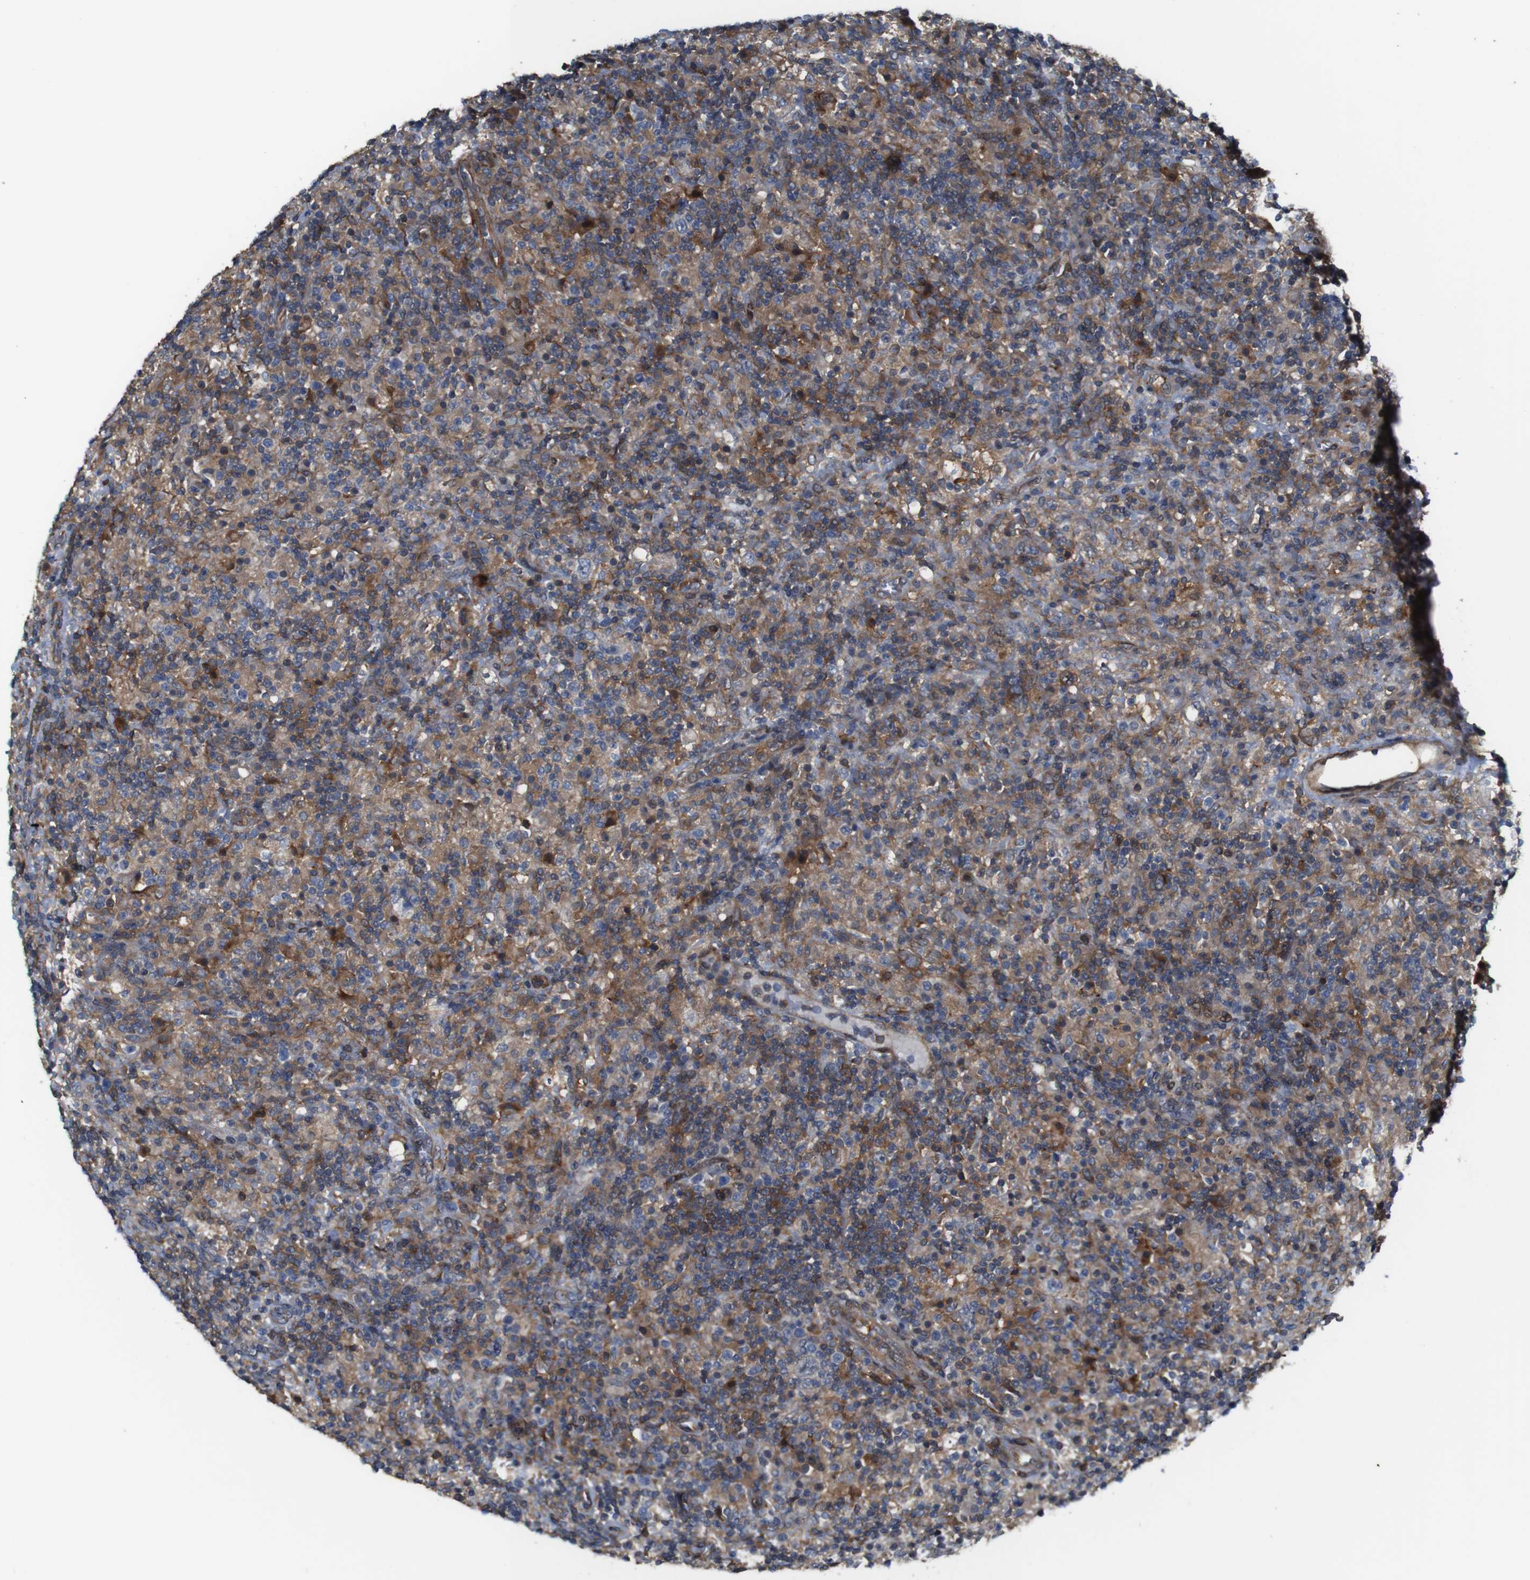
{"staining": {"intensity": "negative", "quantity": "none", "location": "none"}, "tissue": "lymphoma", "cell_type": "Tumor cells", "image_type": "cancer", "snomed": [{"axis": "morphology", "description": "Hodgkin's disease, NOS"}, {"axis": "topography", "description": "Lymph node"}], "caption": "Immunohistochemical staining of Hodgkin's disease demonstrates no significant expression in tumor cells. The staining was performed using DAB to visualize the protein expression in brown, while the nuclei were stained in blue with hematoxylin (Magnification: 20x).", "gene": "PCOLCE2", "patient": {"sex": "male", "age": 70}}